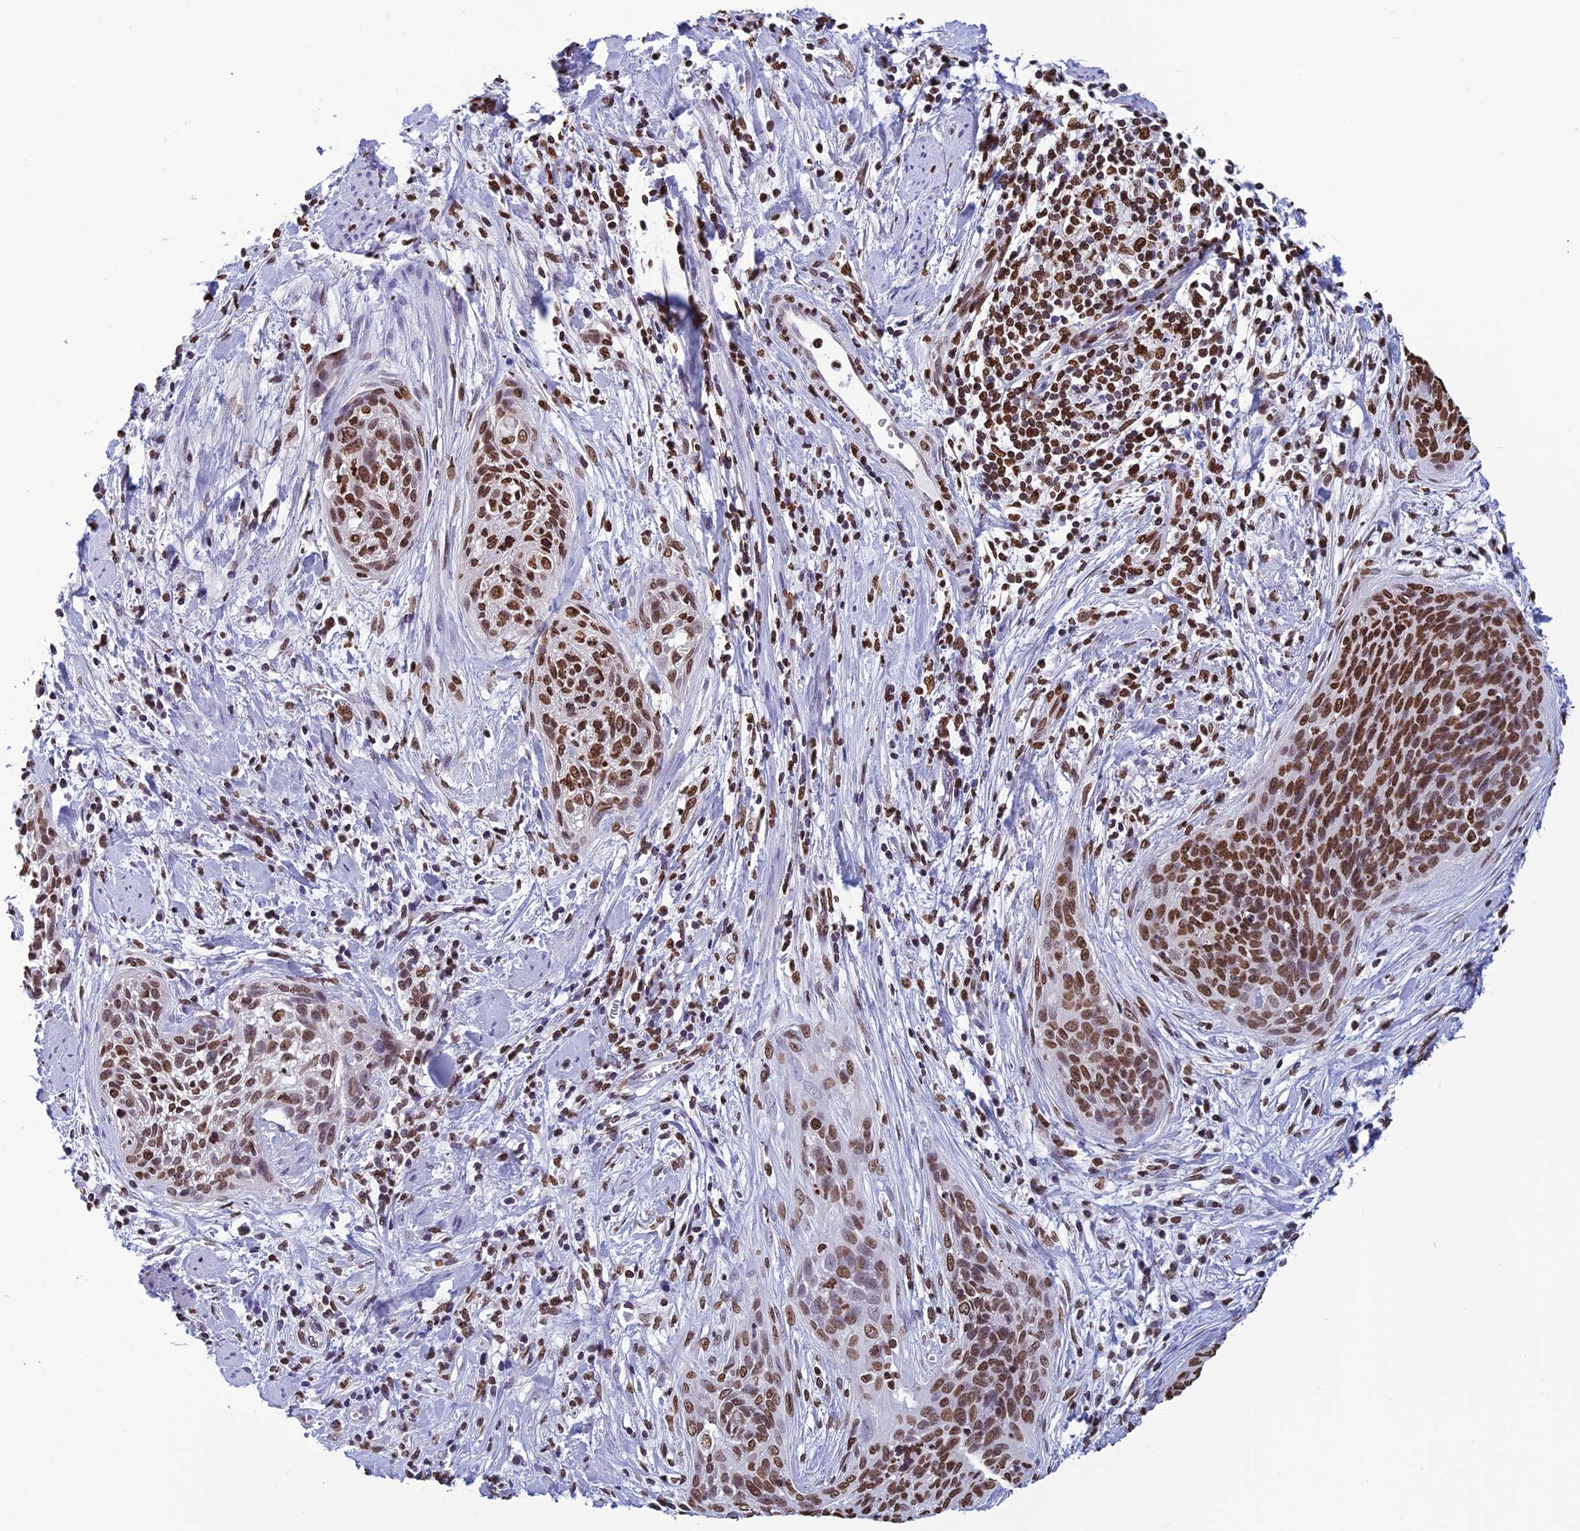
{"staining": {"intensity": "strong", "quantity": ">75%", "location": "nuclear"}, "tissue": "cervical cancer", "cell_type": "Tumor cells", "image_type": "cancer", "snomed": [{"axis": "morphology", "description": "Squamous cell carcinoma, NOS"}, {"axis": "topography", "description": "Cervix"}], "caption": "Immunohistochemical staining of squamous cell carcinoma (cervical) displays strong nuclear protein positivity in about >75% of tumor cells.", "gene": "AKAP17A", "patient": {"sex": "female", "age": 55}}